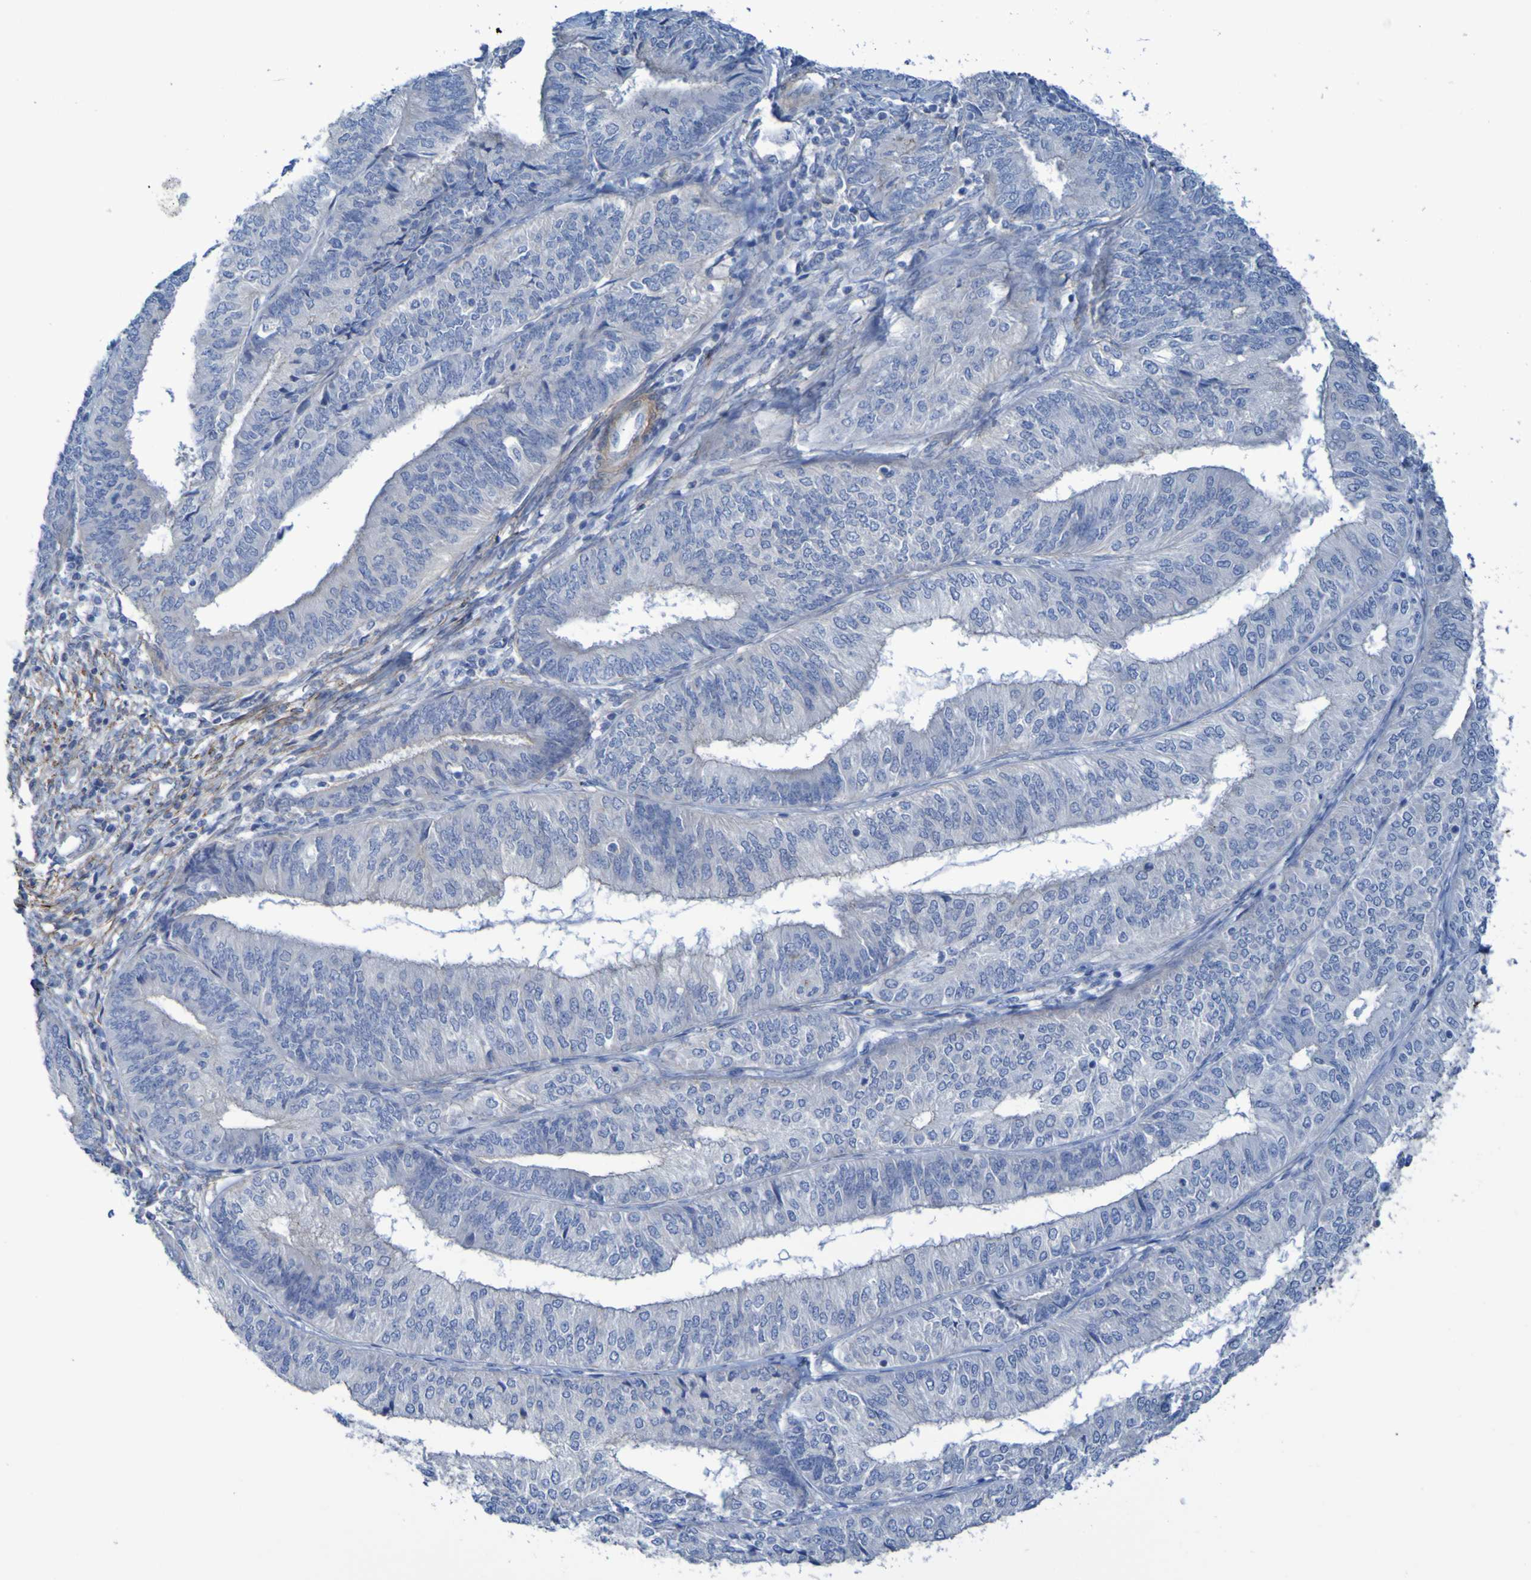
{"staining": {"intensity": "negative", "quantity": "none", "location": "none"}, "tissue": "endometrial cancer", "cell_type": "Tumor cells", "image_type": "cancer", "snomed": [{"axis": "morphology", "description": "Adenocarcinoma, NOS"}, {"axis": "topography", "description": "Endometrium"}], "caption": "IHC image of neoplastic tissue: endometrial adenocarcinoma stained with DAB (3,3'-diaminobenzidine) reveals no significant protein expression in tumor cells.", "gene": "LPP", "patient": {"sex": "female", "age": 58}}